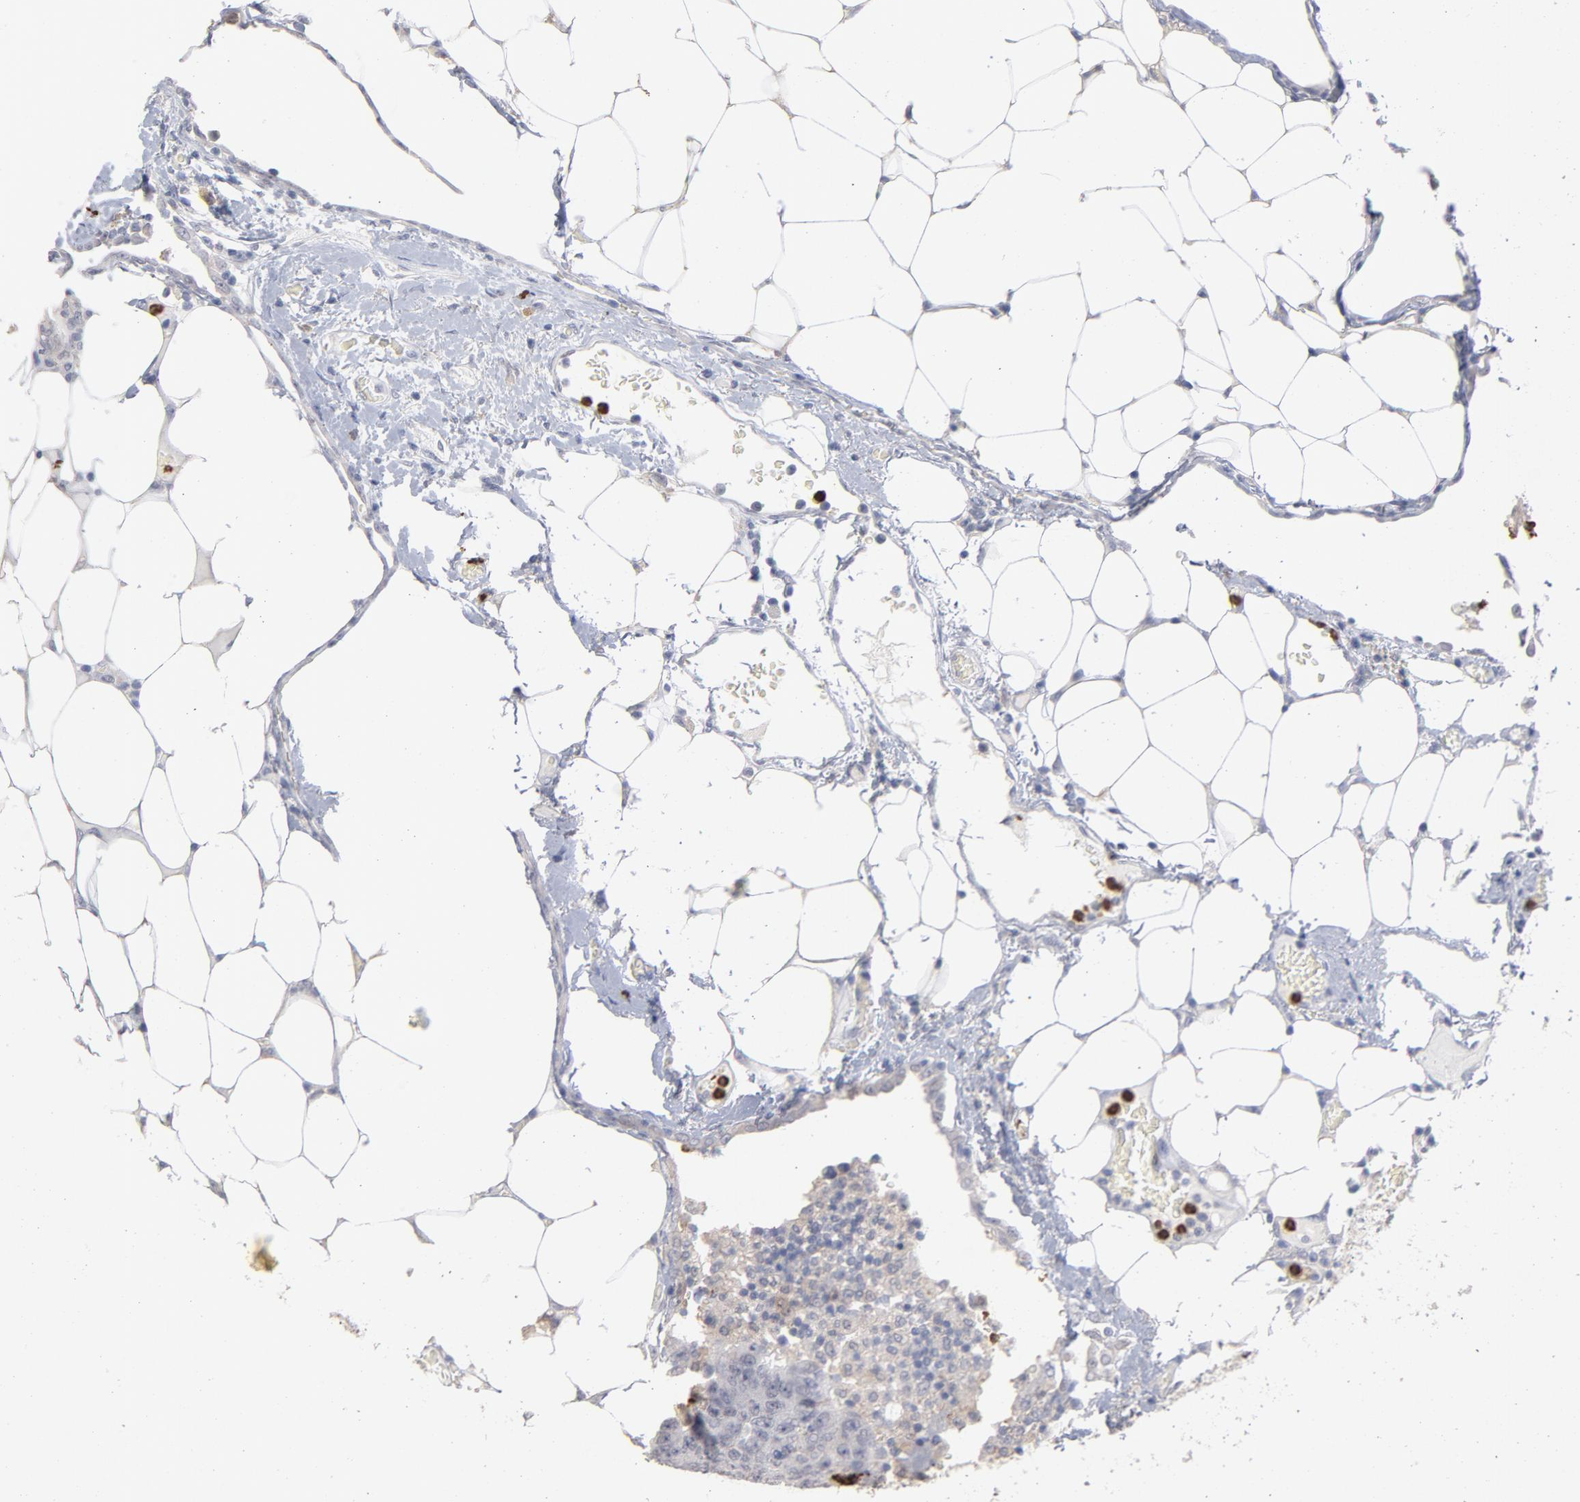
{"staining": {"intensity": "weak", "quantity": "<25%", "location": "nuclear"}, "tissue": "colorectal cancer", "cell_type": "Tumor cells", "image_type": "cancer", "snomed": [{"axis": "morphology", "description": "Adenocarcinoma, NOS"}, {"axis": "topography", "description": "Colon"}], "caption": "Immunohistochemistry (IHC) of adenocarcinoma (colorectal) shows no staining in tumor cells.", "gene": "PNMA1", "patient": {"sex": "female", "age": 86}}